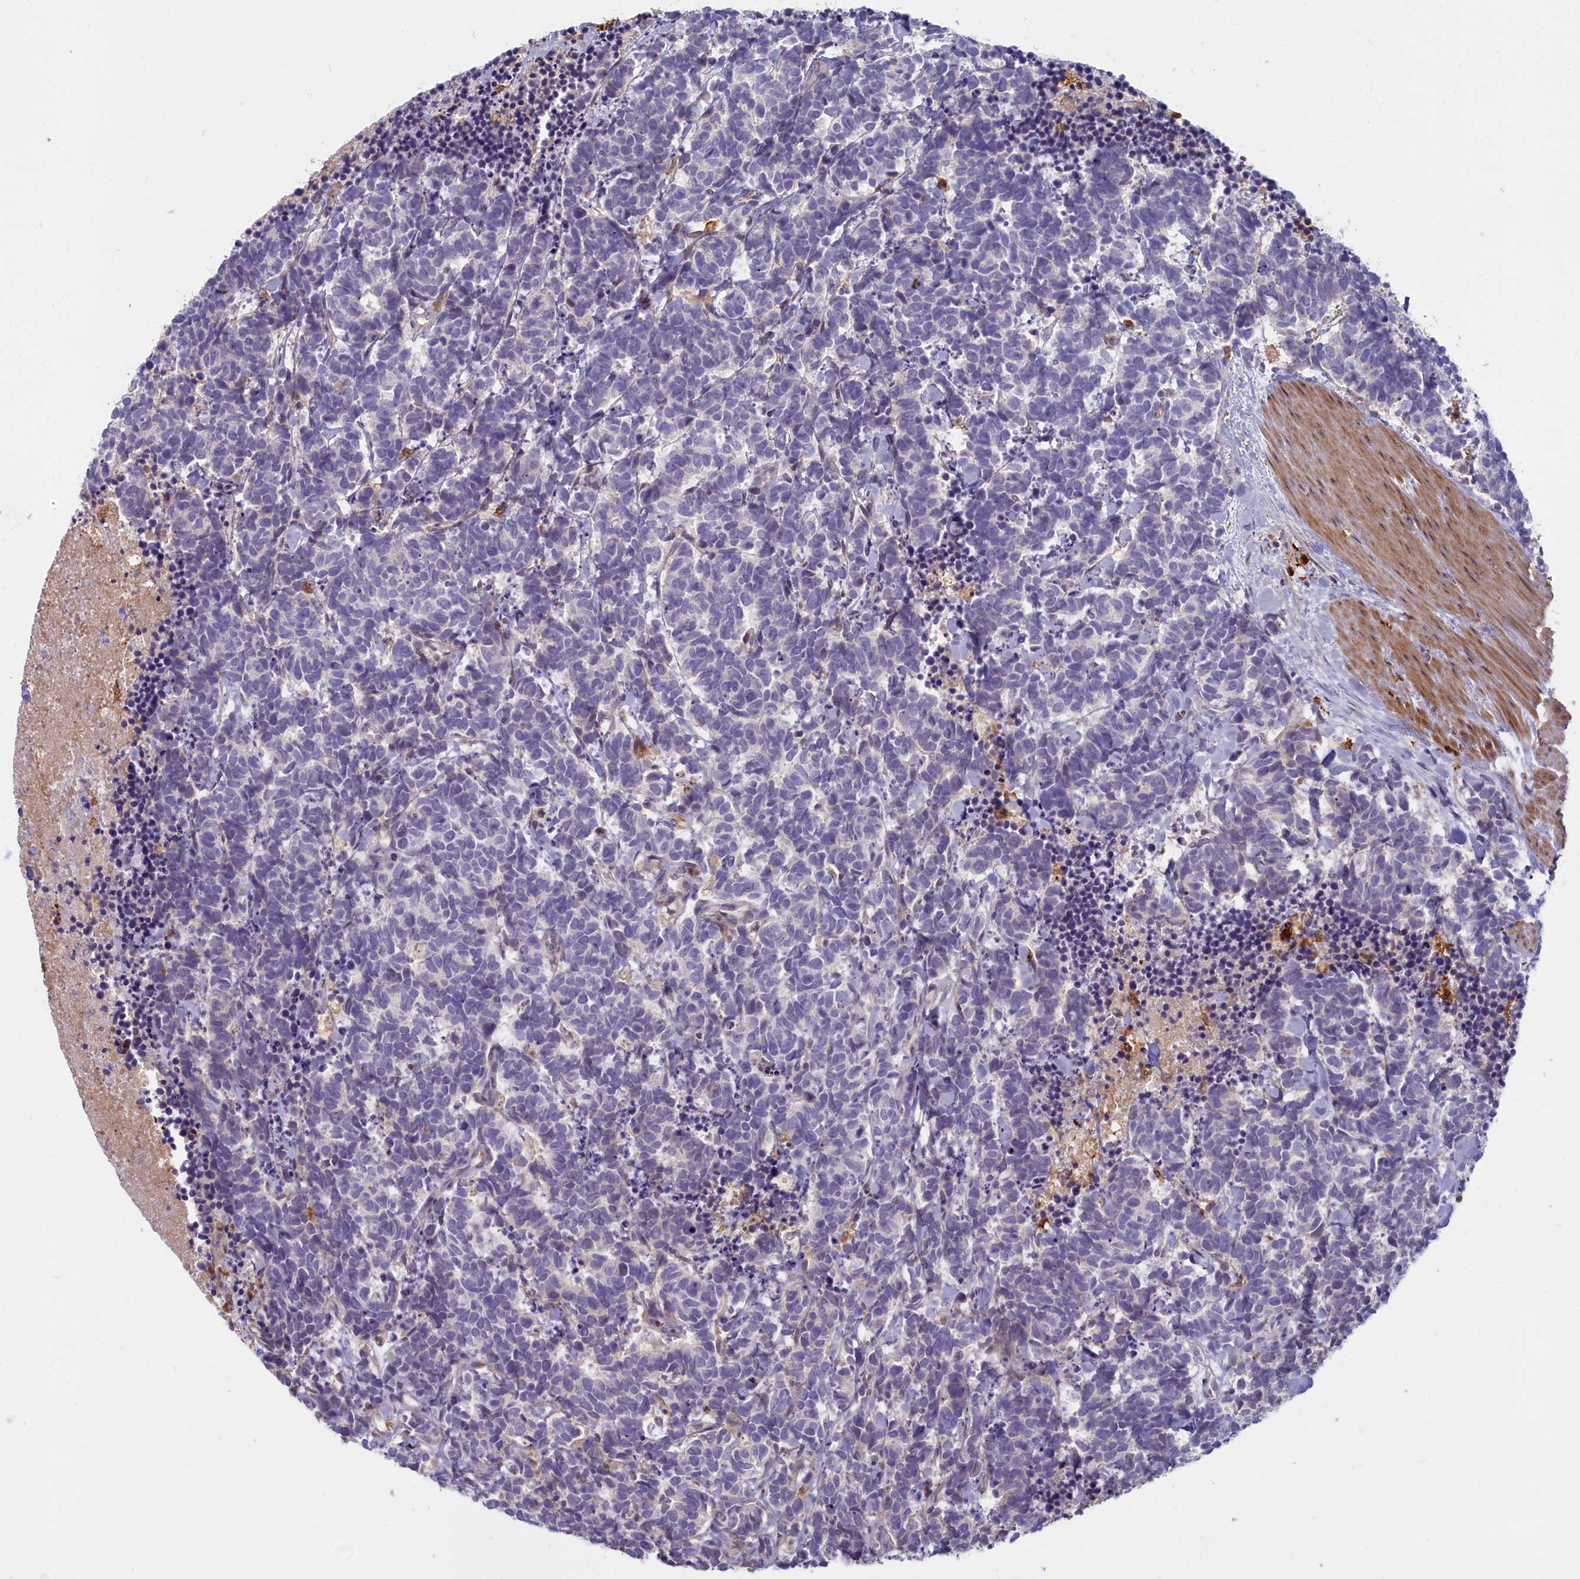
{"staining": {"intensity": "negative", "quantity": "none", "location": "none"}, "tissue": "carcinoid", "cell_type": "Tumor cells", "image_type": "cancer", "snomed": [{"axis": "morphology", "description": "Carcinoma, NOS"}, {"axis": "morphology", "description": "Carcinoid, malignant, NOS"}, {"axis": "topography", "description": "Prostate"}], "caption": "This is an immunohistochemistry (IHC) photomicrograph of human carcinoid (malignant). There is no expression in tumor cells.", "gene": "BLVRB", "patient": {"sex": "male", "age": 57}}